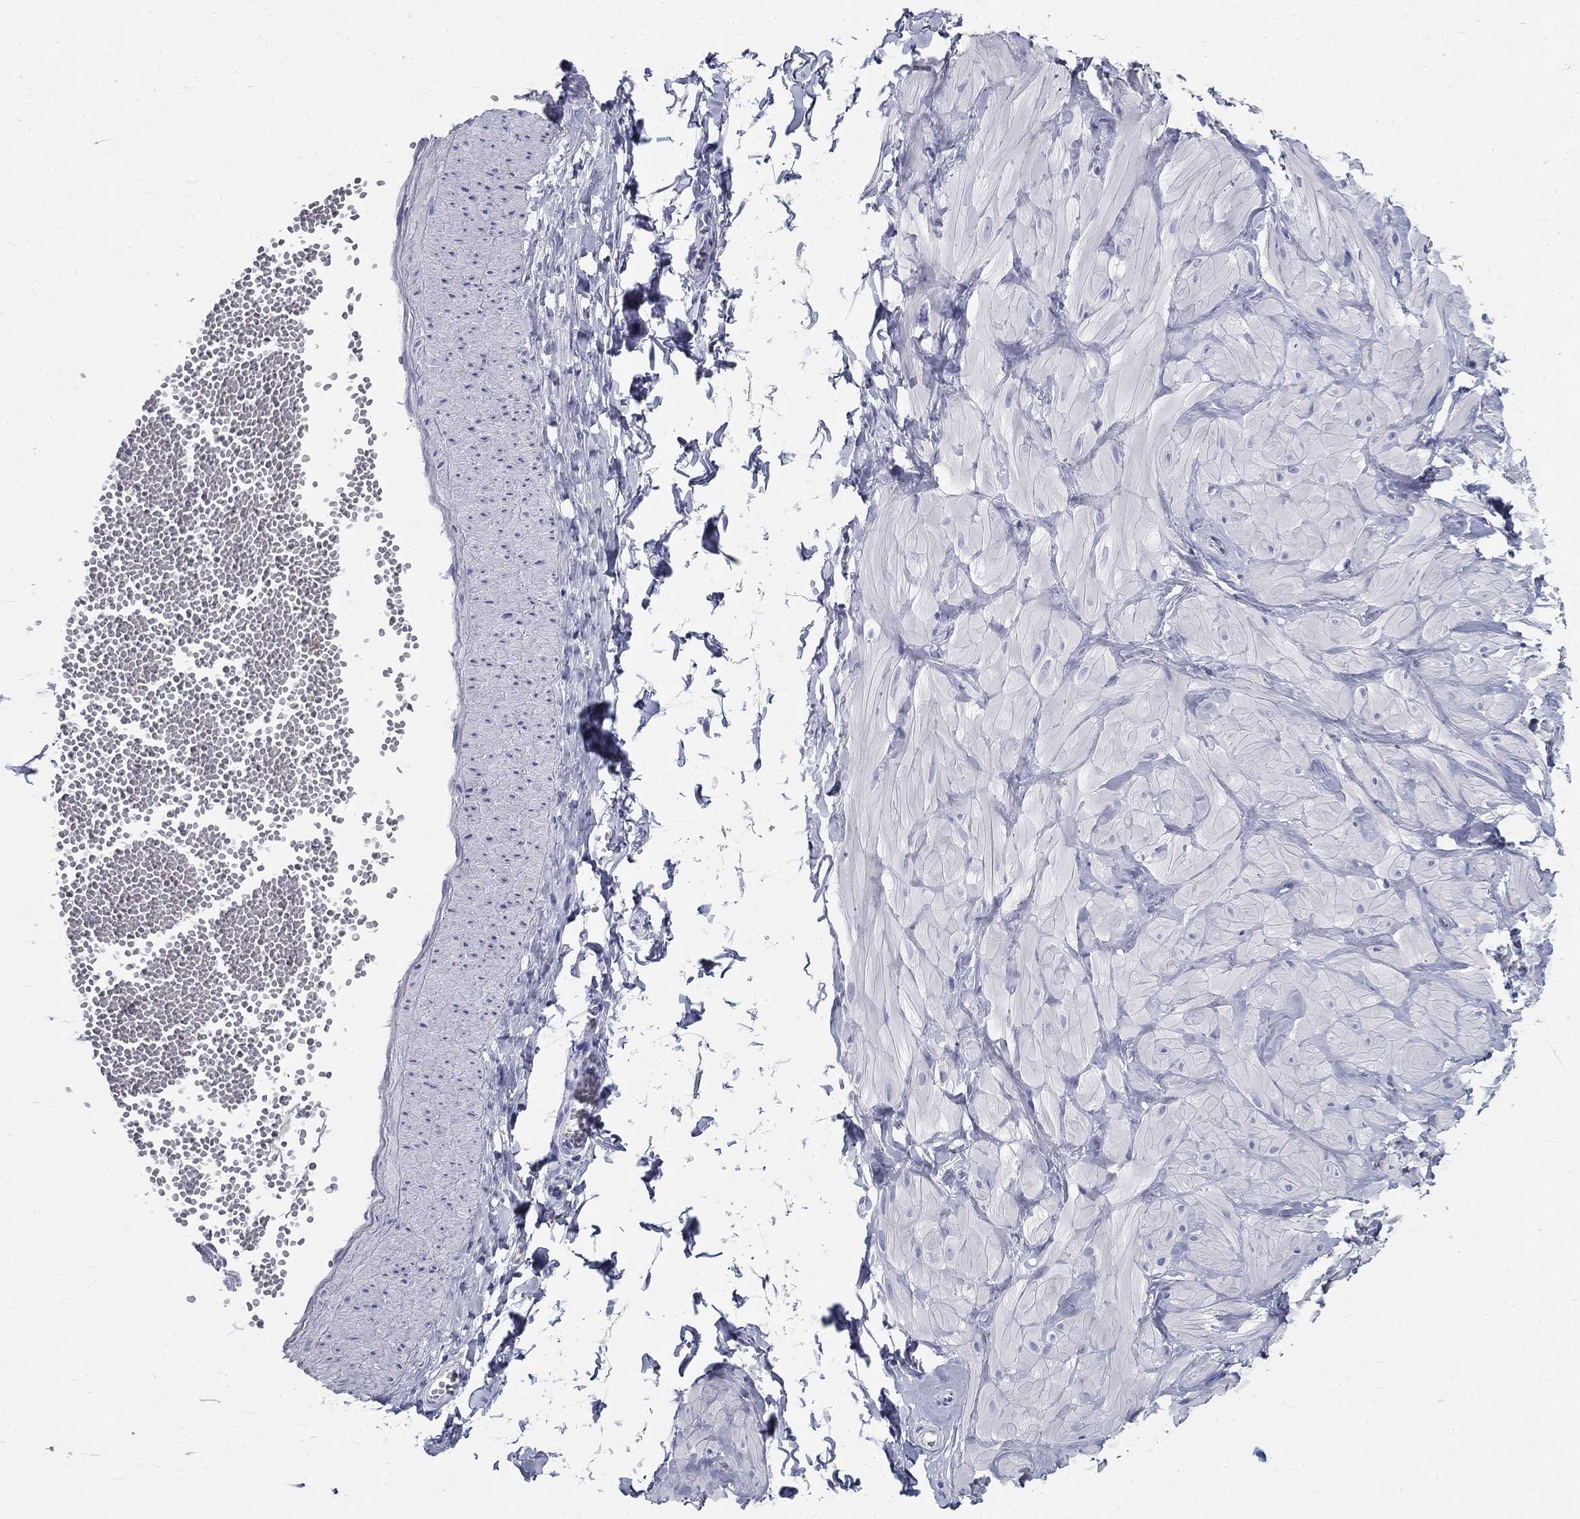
{"staining": {"intensity": "negative", "quantity": "none", "location": "none"}, "tissue": "adipose tissue", "cell_type": "Adipocytes", "image_type": "normal", "snomed": [{"axis": "morphology", "description": "Normal tissue, NOS"}, {"axis": "topography", "description": "Smooth muscle"}, {"axis": "topography", "description": "Peripheral nerve tissue"}], "caption": "A micrograph of human adipose tissue is negative for staining in adipocytes. The staining was performed using DAB (3,3'-diaminobenzidine) to visualize the protein expression in brown, while the nuclei were stained in blue with hematoxylin (Magnification: 20x).", "gene": "GALNTL5", "patient": {"sex": "male", "age": 22}}